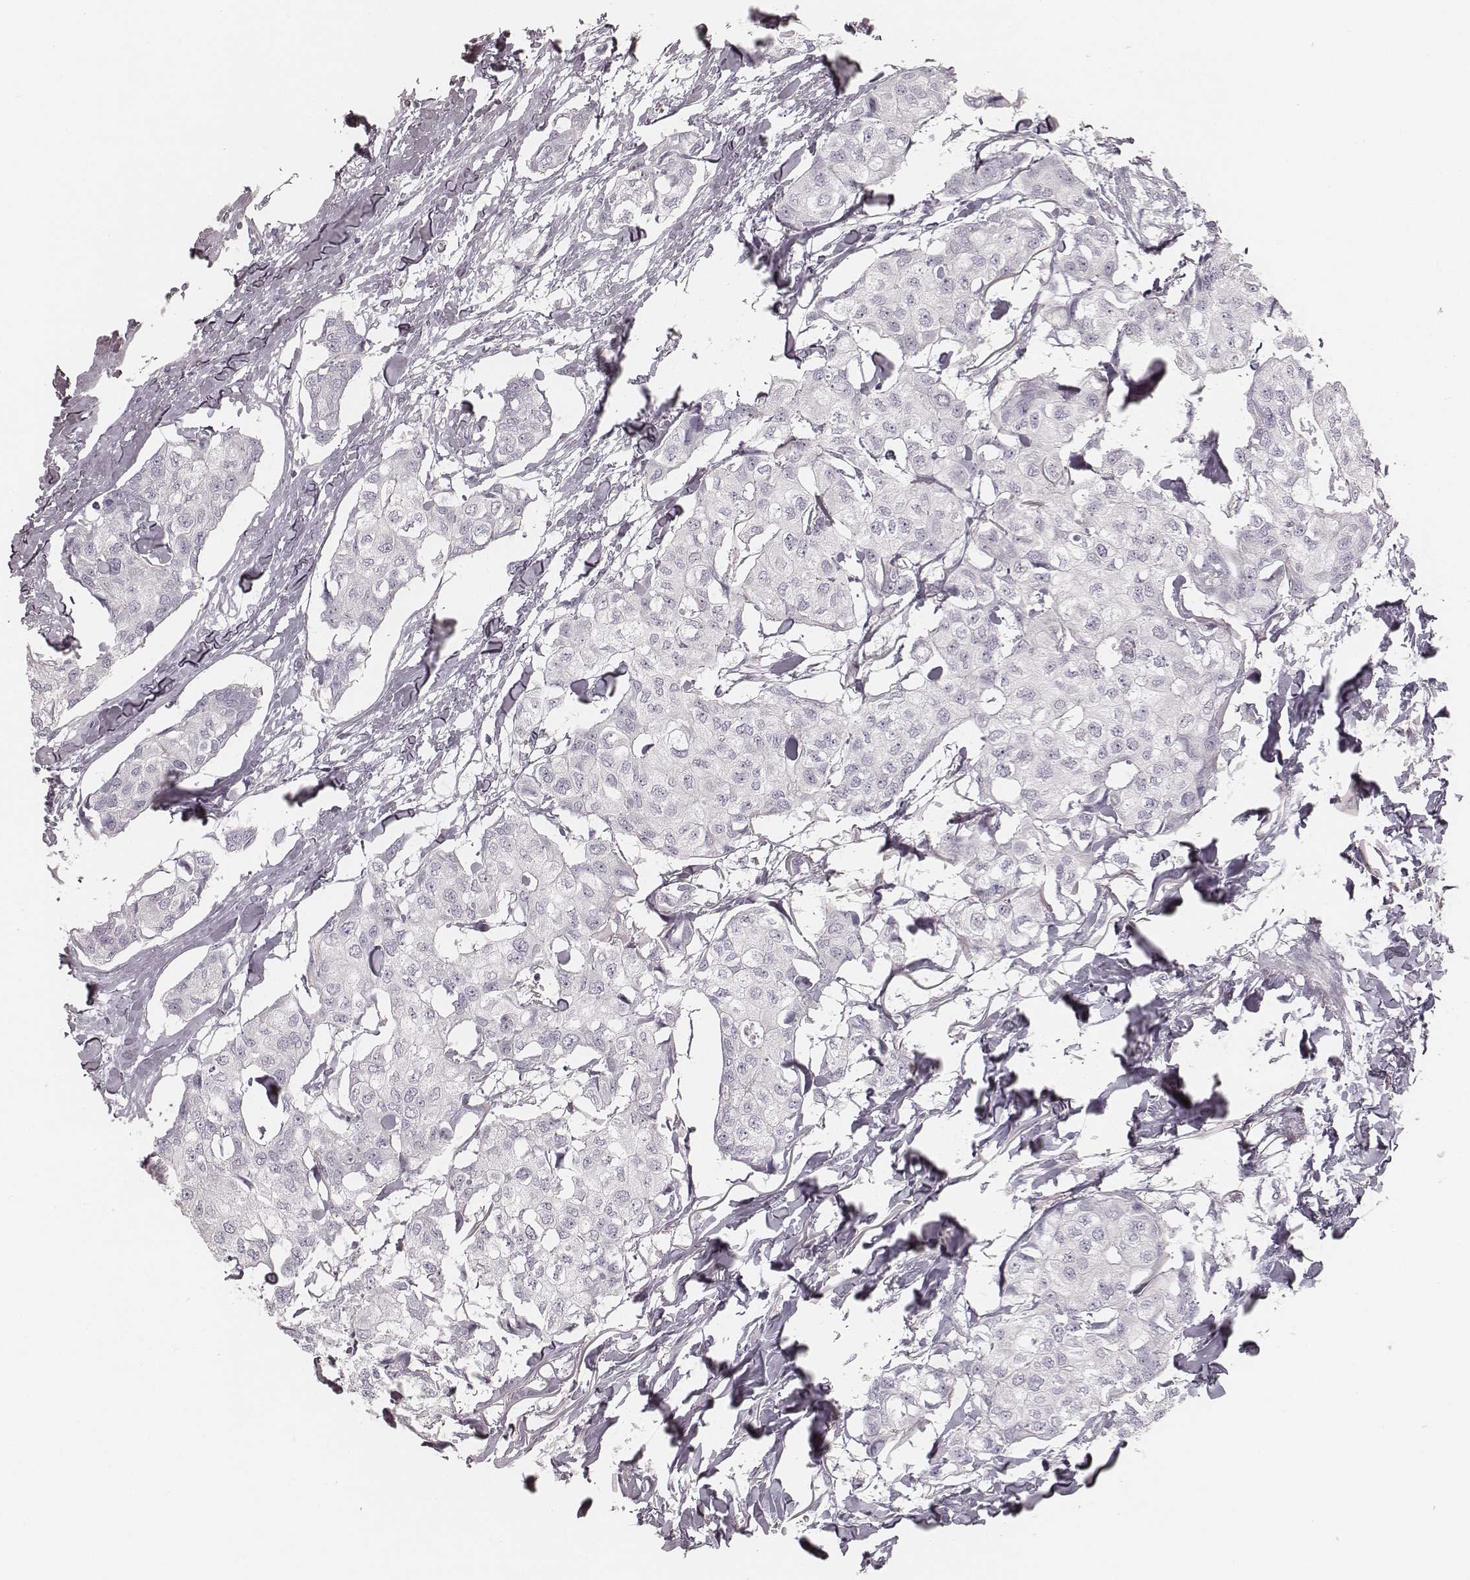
{"staining": {"intensity": "negative", "quantity": "none", "location": "none"}, "tissue": "breast cancer", "cell_type": "Tumor cells", "image_type": "cancer", "snomed": [{"axis": "morphology", "description": "Duct carcinoma"}, {"axis": "topography", "description": "Breast"}], "caption": "Tumor cells show no significant protein expression in intraductal carcinoma (breast).", "gene": "KRT72", "patient": {"sex": "female", "age": 80}}